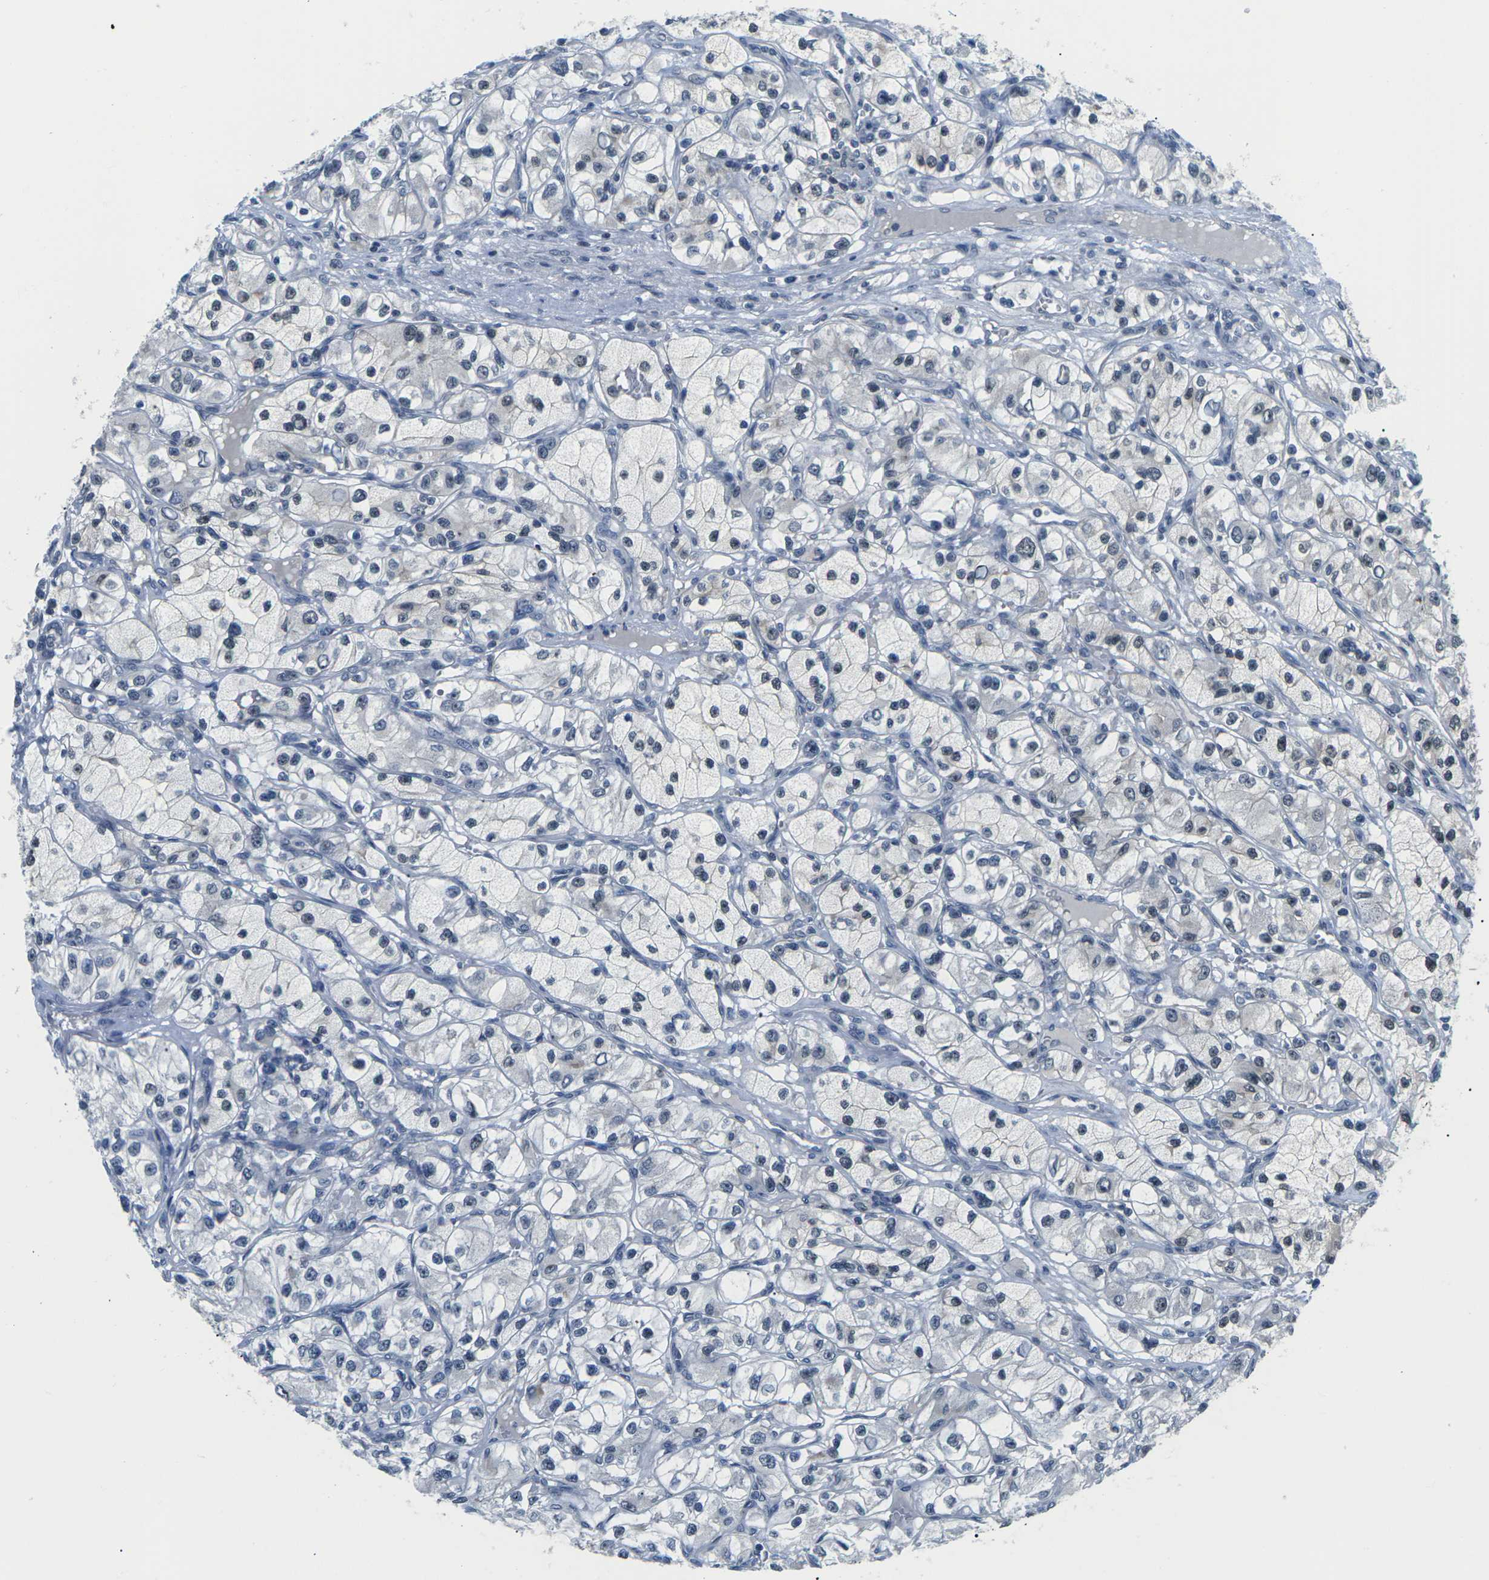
{"staining": {"intensity": "weak", "quantity": "25%-75%", "location": "nuclear"}, "tissue": "renal cancer", "cell_type": "Tumor cells", "image_type": "cancer", "snomed": [{"axis": "morphology", "description": "Adenocarcinoma, NOS"}, {"axis": "topography", "description": "Kidney"}], "caption": "A high-resolution histopathology image shows immunohistochemistry staining of renal cancer (adenocarcinoma), which displays weak nuclear positivity in about 25%-75% of tumor cells.", "gene": "NSRP1", "patient": {"sex": "female", "age": 57}}